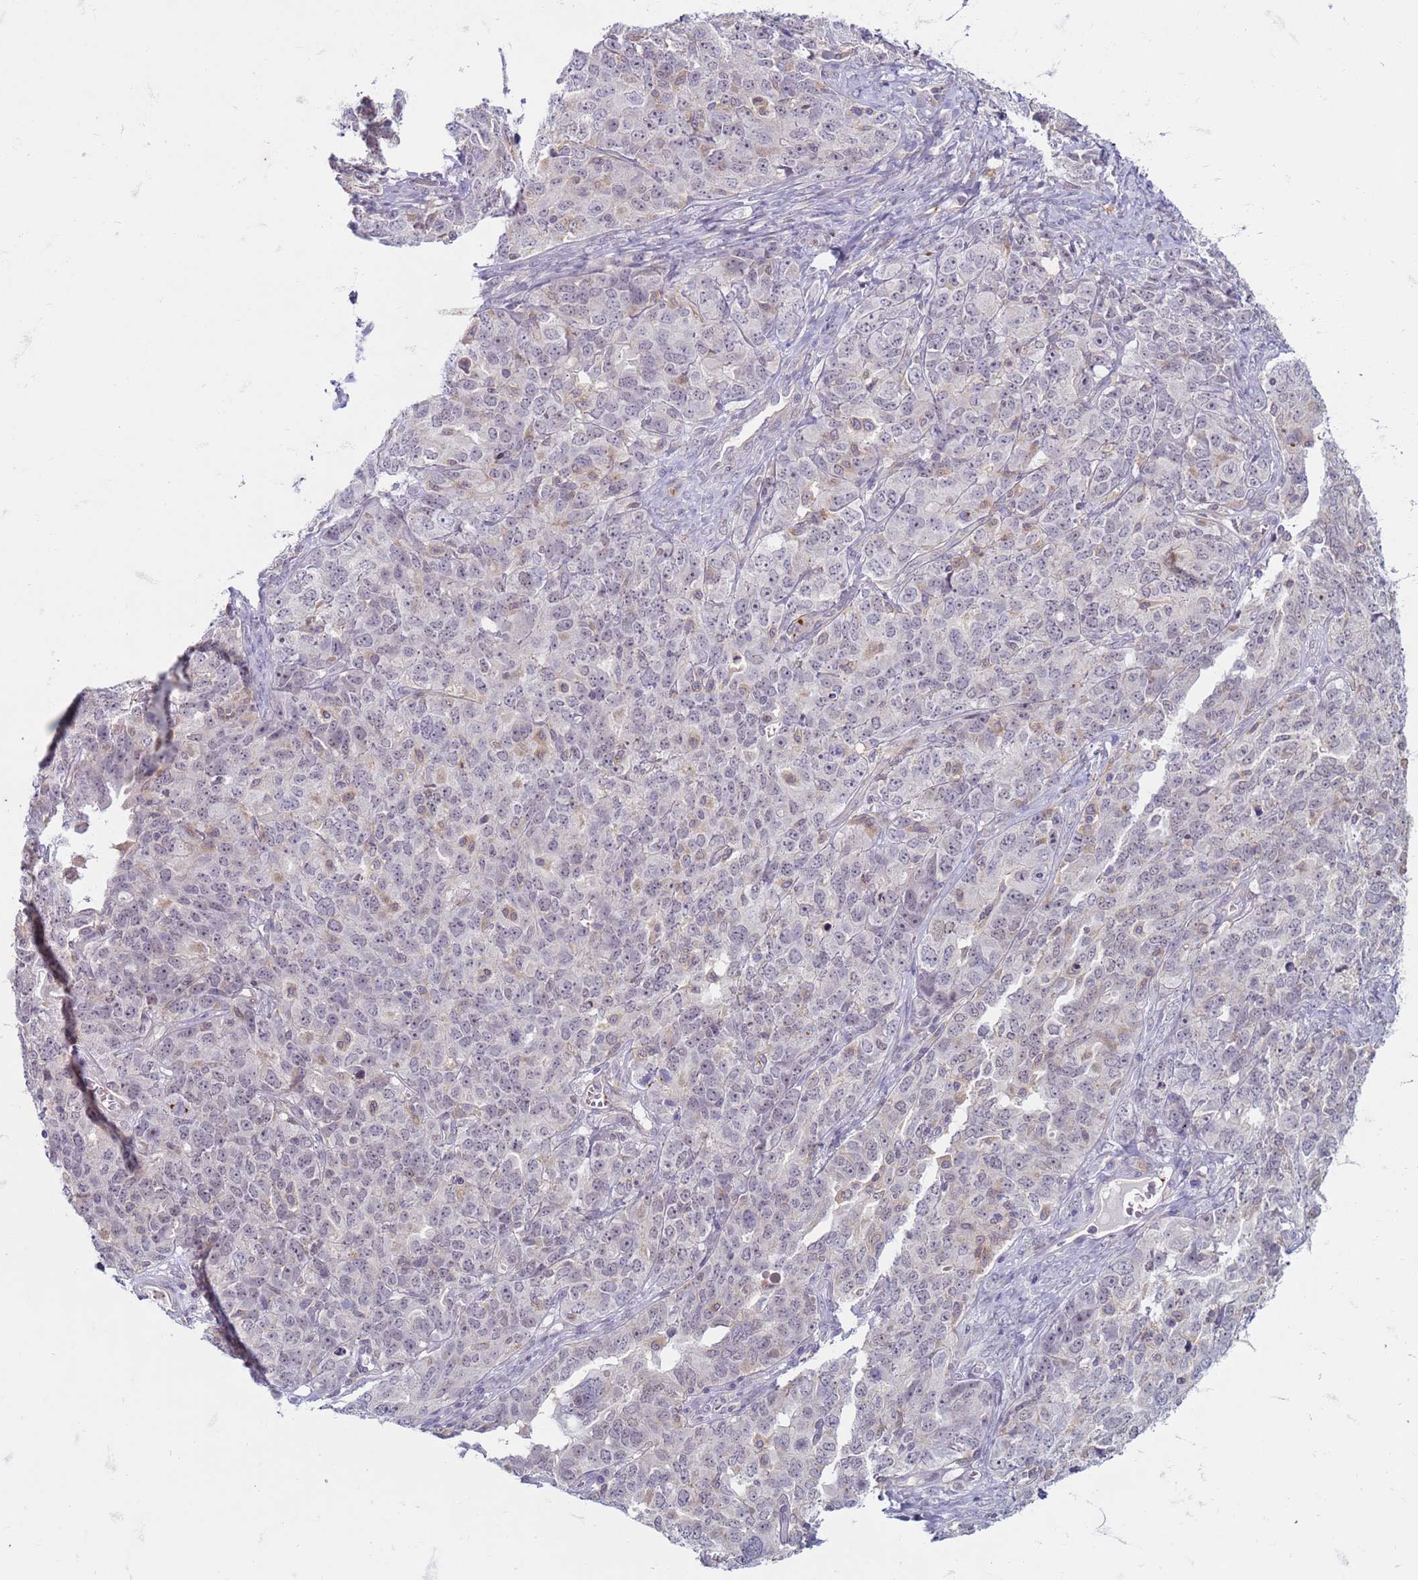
{"staining": {"intensity": "negative", "quantity": "none", "location": "none"}, "tissue": "ovarian cancer", "cell_type": "Tumor cells", "image_type": "cancer", "snomed": [{"axis": "morphology", "description": "Carcinoma, endometroid"}, {"axis": "topography", "description": "Ovary"}], "caption": "The micrograph reveals no staining of tumor cells in ovarian cancer (endometroid carcinoma).", "gene": "SLC15A3", "patient": {"sex": "female", "age": 62}}